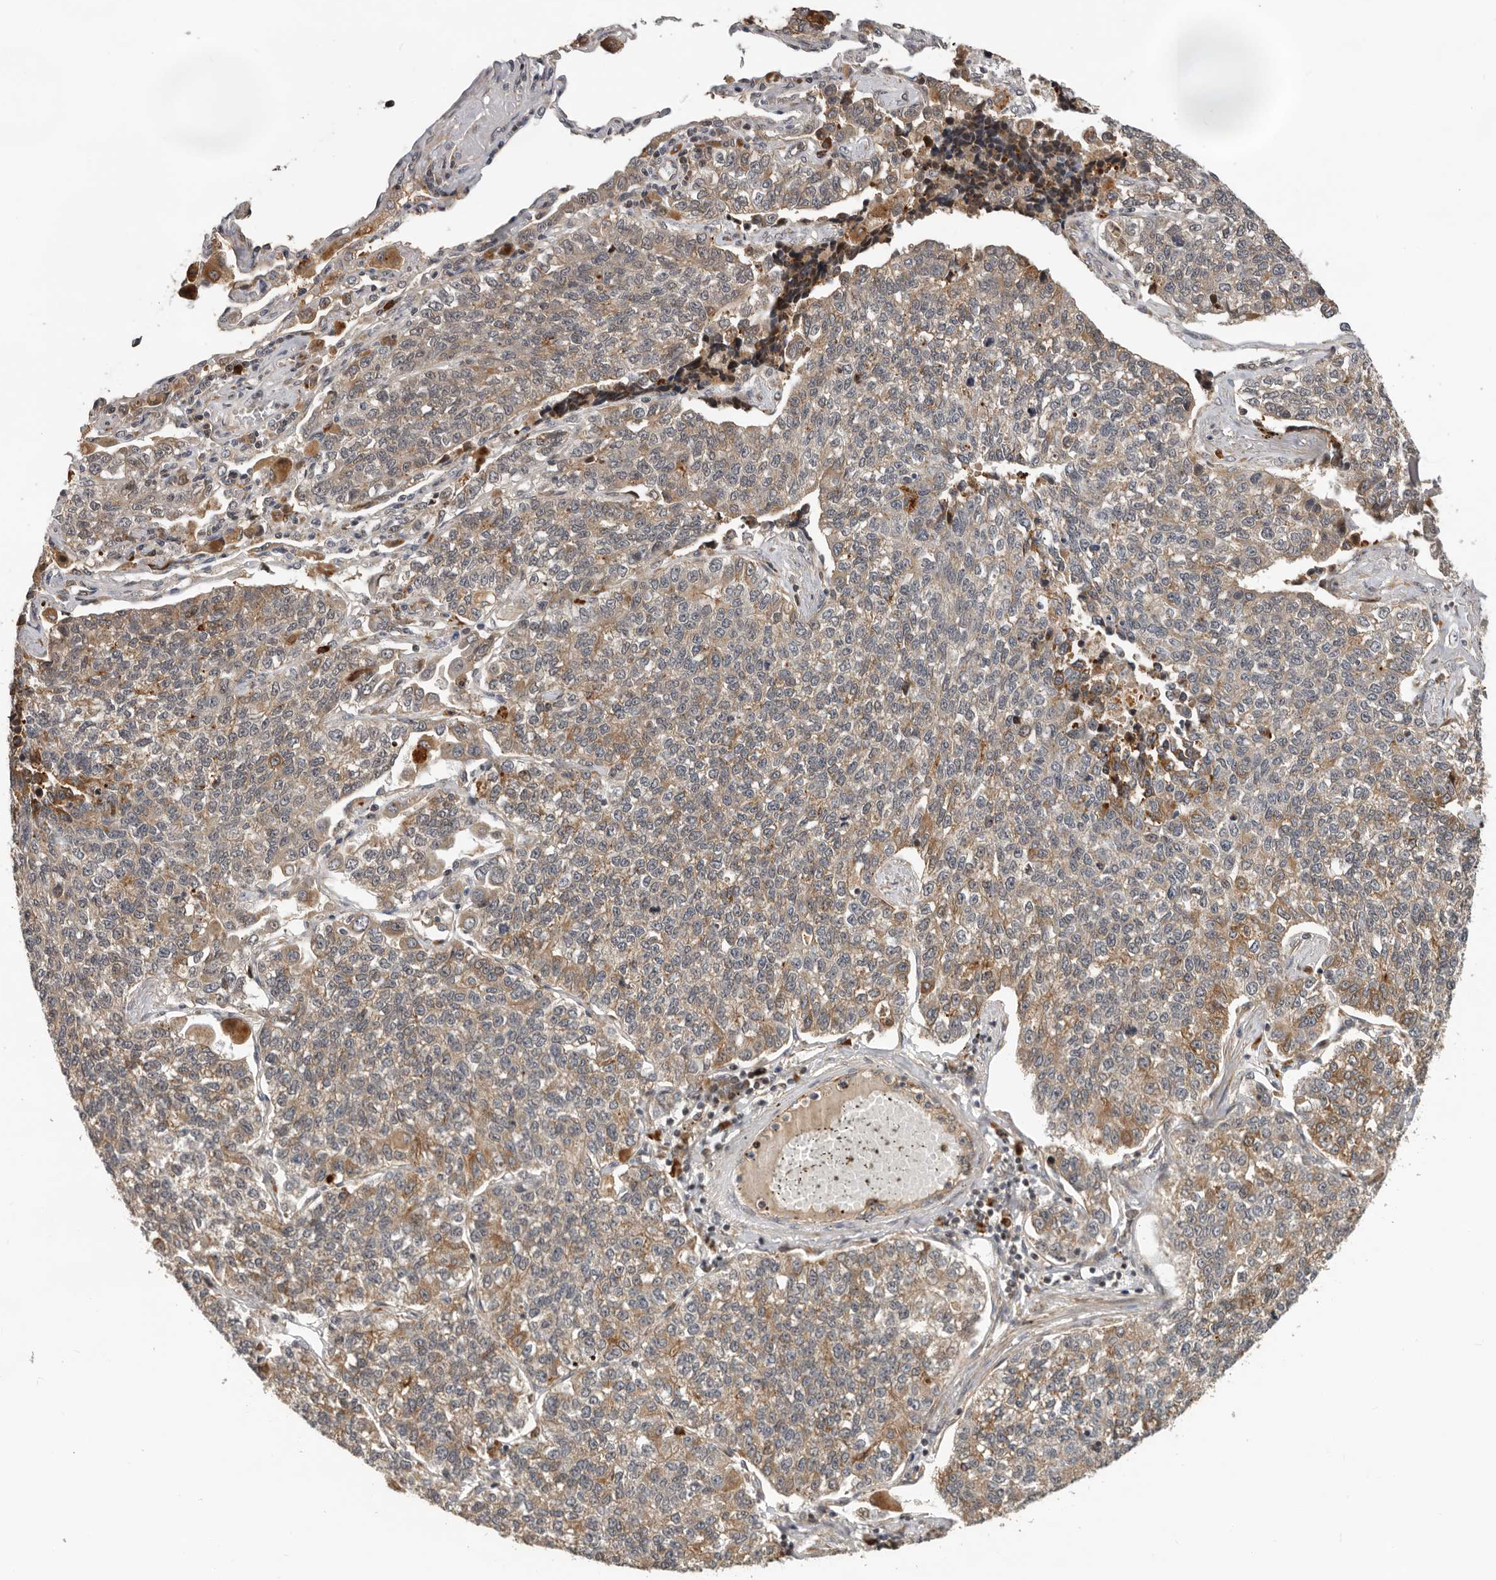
{"staining": {"intensity": "moderate", "quantity": "25%-75%", "location": "cytoplasmic/membranous"}, "tissue": "lung cancer", "cell_type": "Tumor cells", "image_type": "cancer", "snomed": [{"axis": "morphology", "description": "Adenocarcinoma, NOS"}, {"axis": "topography", "description": "Lung"}], "caption": "Immunohistochemistry (IHC) histopathology image of neoplastic tissue: lung adenocarcinoma stained using immunohistochemistry reveals medium levels of moderate protein expression localized specifically in the cytoplasmic/membranous of tumor cells, appearing as a cytoplasmic/membranous brown color.", "gene": "RNF157", "patient": {"sex": "male", "age": 49}}